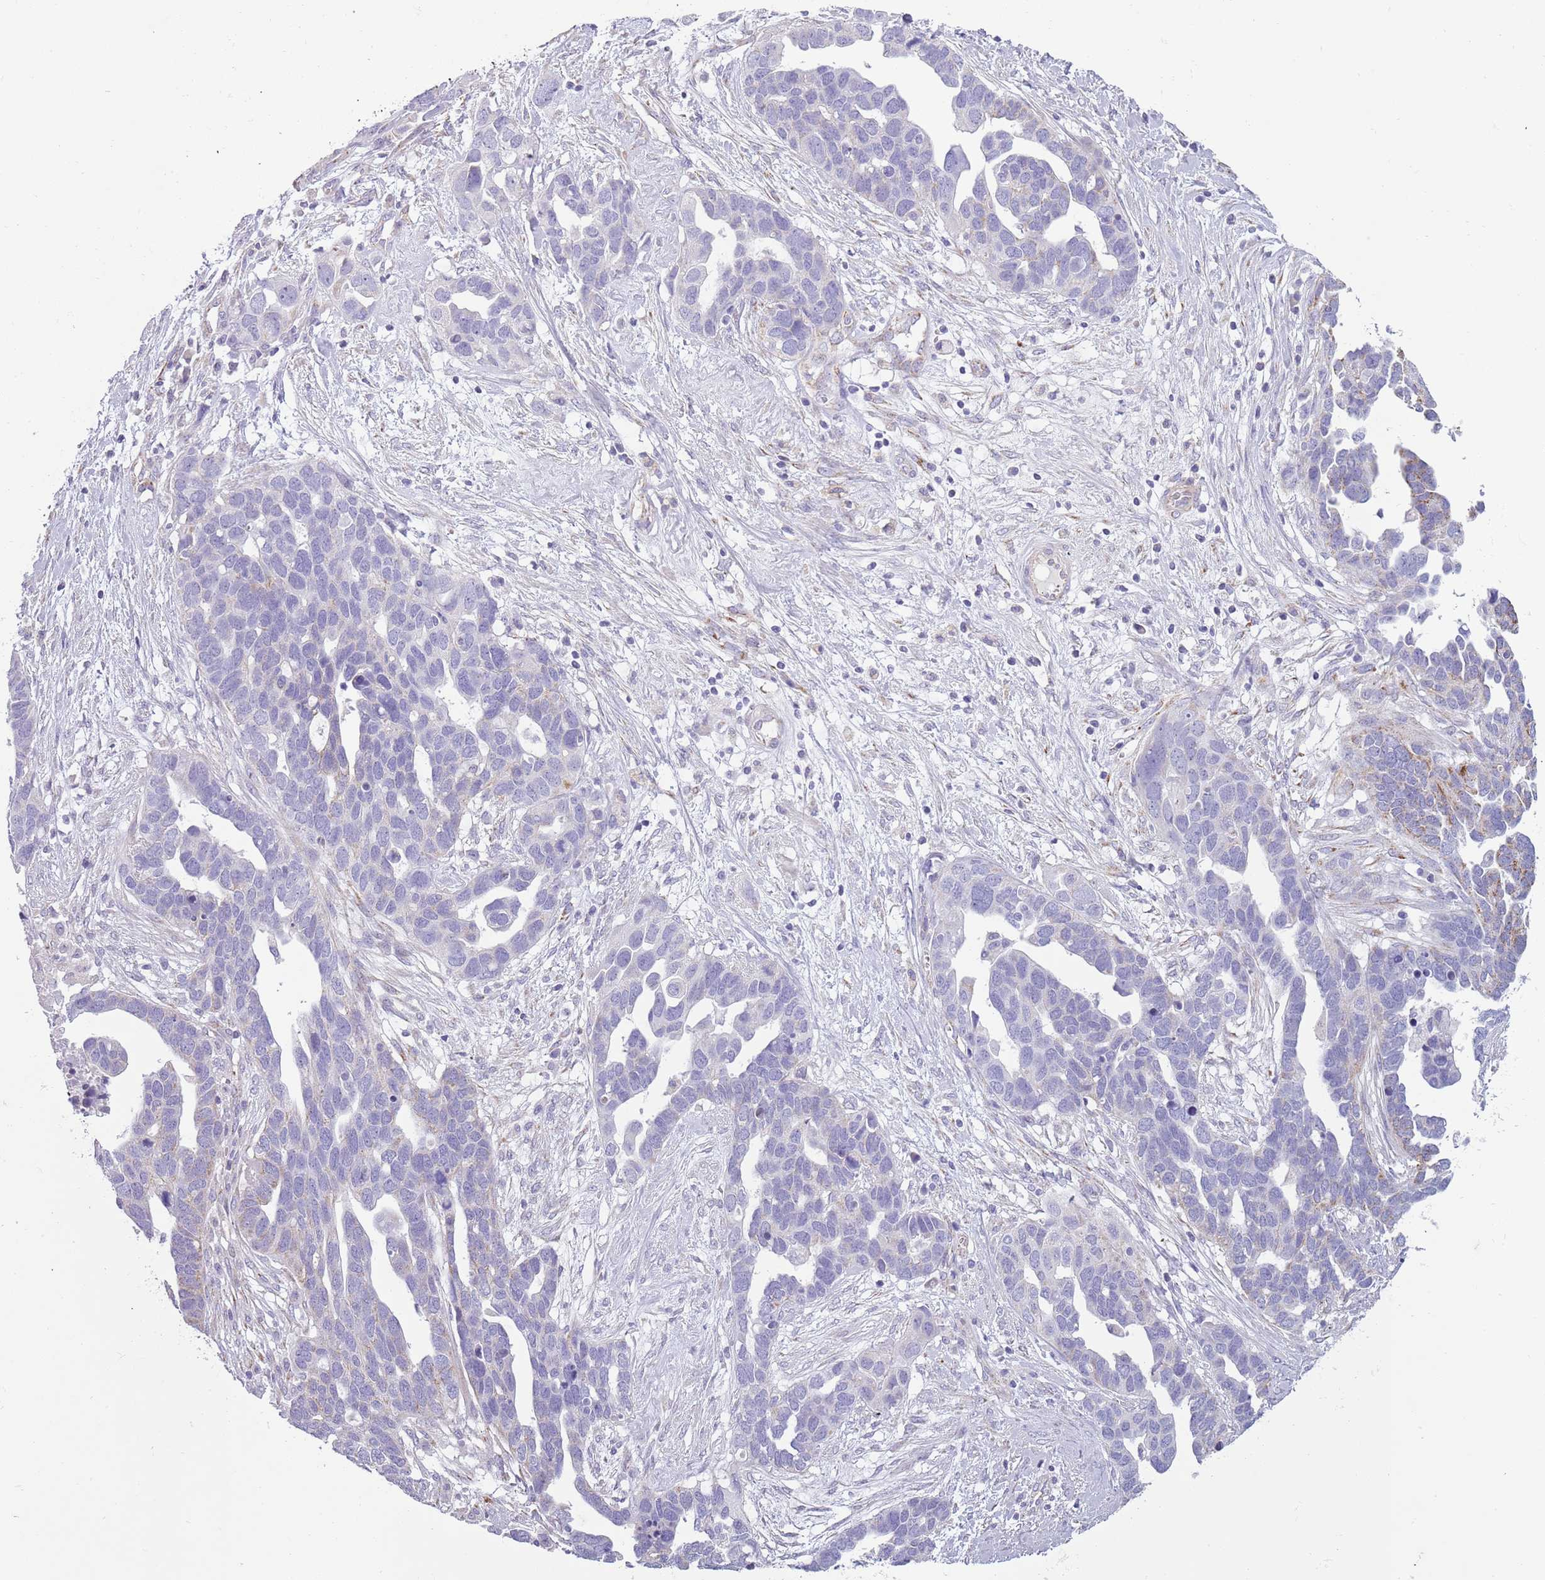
{"staining": {"intensity": "moderate", "quantity": "25%-75%", "location": "cytoplasmic/membranous"}, "tissue": "ovarian cancer", "cell_type": "Tumor cells", "image_type": "cancer", "snomed": [{"axis": "morphology", "description": "Cystadenocarcinoma, serous, NOS"}, {"axis": "topography", "description": "Ovary"}], "caption": "Serous cystadenocarcinoma (ovarian) stained with a brown dye exhibits moderate cytoplasmic/membranous positive staining in about 25%-75% of tumor cells.", "gene": "RNF222", "patient": {"sex": "female", "age": 54}}